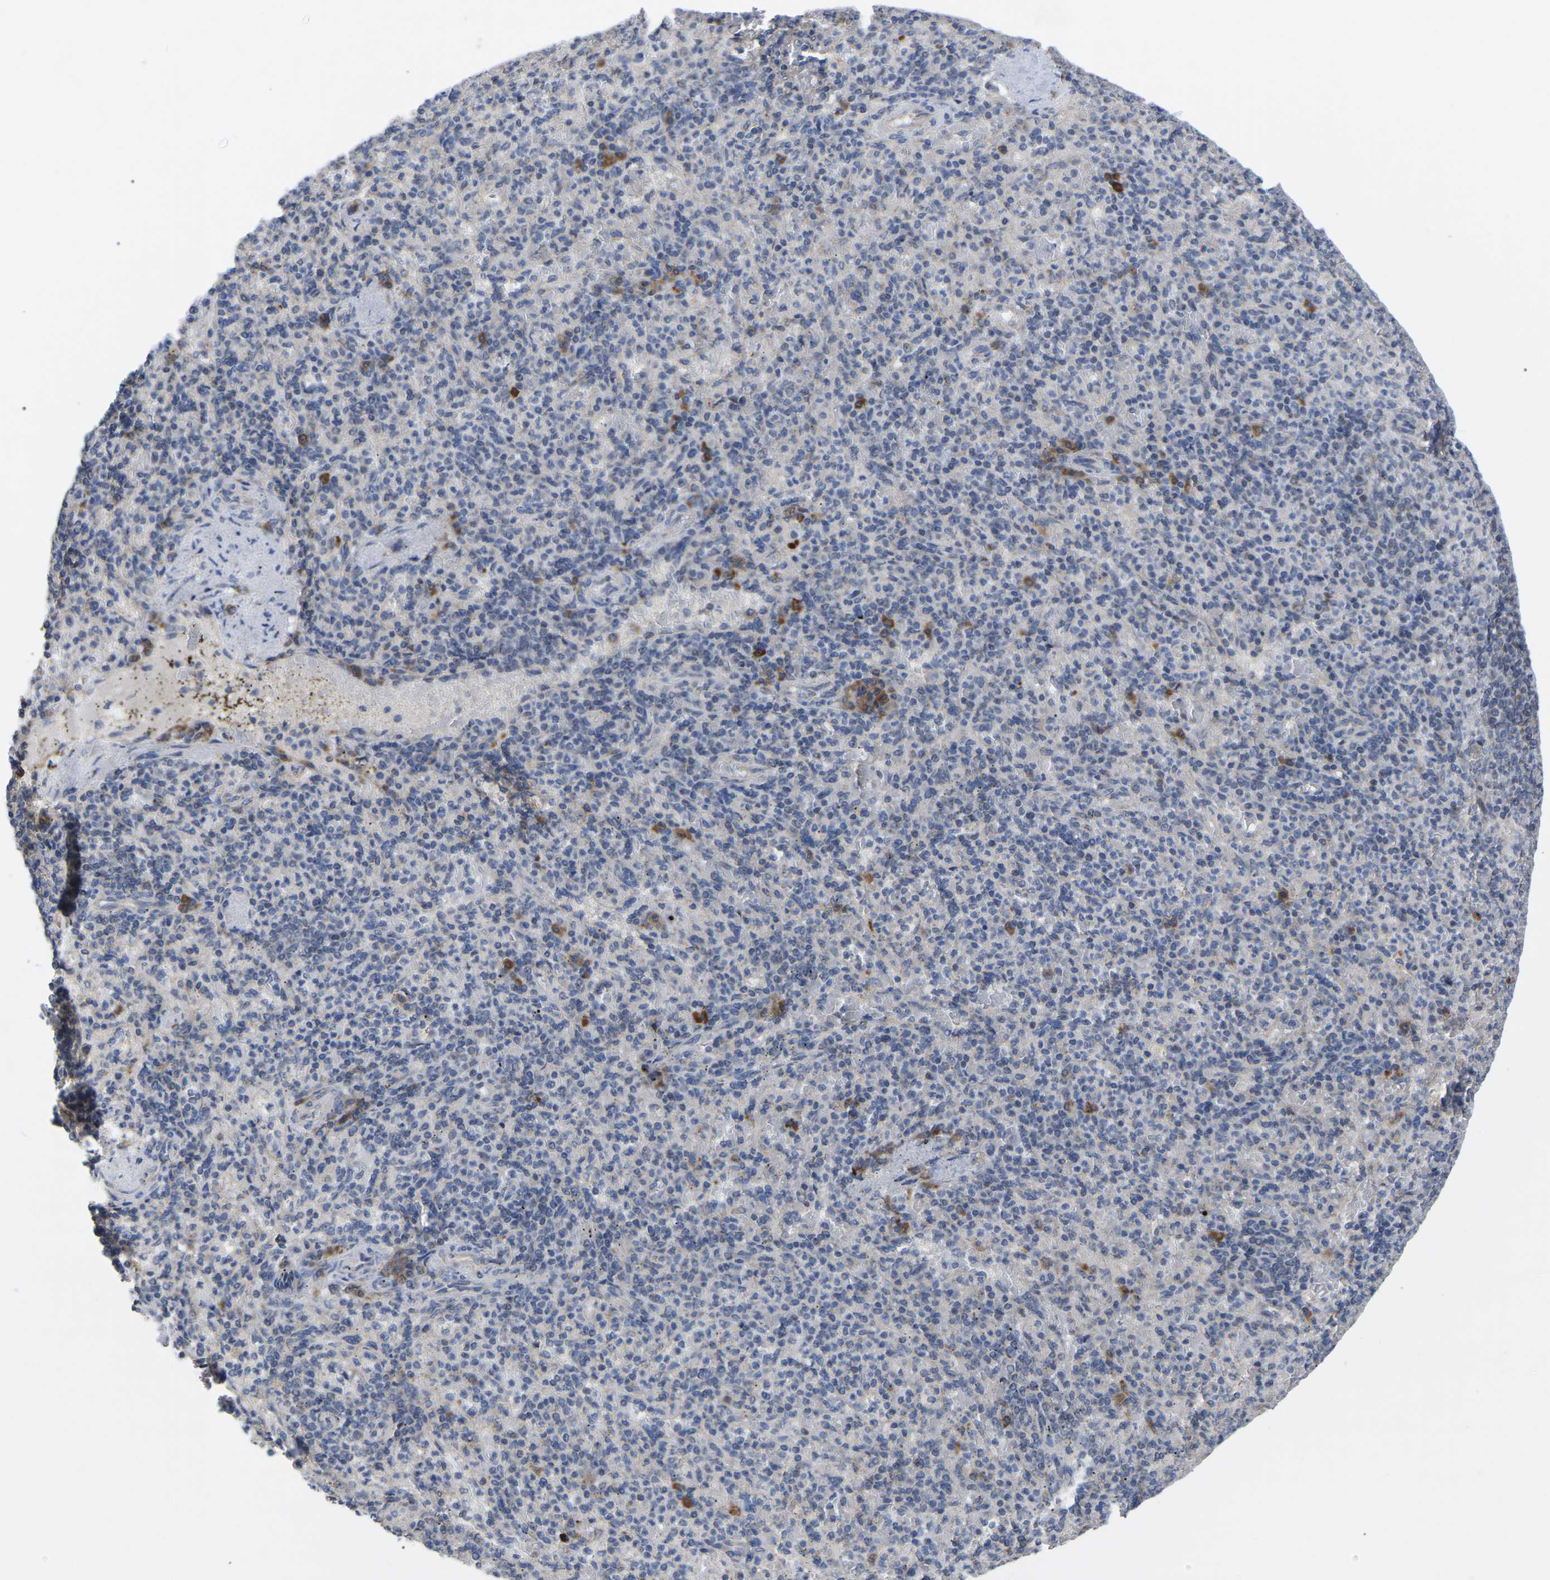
{"staining": {"intensity": "moderate", "quantity": "<25%", "location": "cytoplasmic/membranous"}, "tissue": "spleen", "cell_type": "Cells in red pulp", "image_type": "normal", "snomed": [{"axis": "morphology", "description": "Normal tissue, NOS"}, {"axis": "topography", "description": "Spleen"}], "caption": "There is low levels of moderate cytoplasmic/membranous positivity in cells in red pulp of benign spleen, as demonstrated by immunohistochemical staining (brown color).", "gene": "NOP53", "patient": {"sex": "female", "age": 74}}